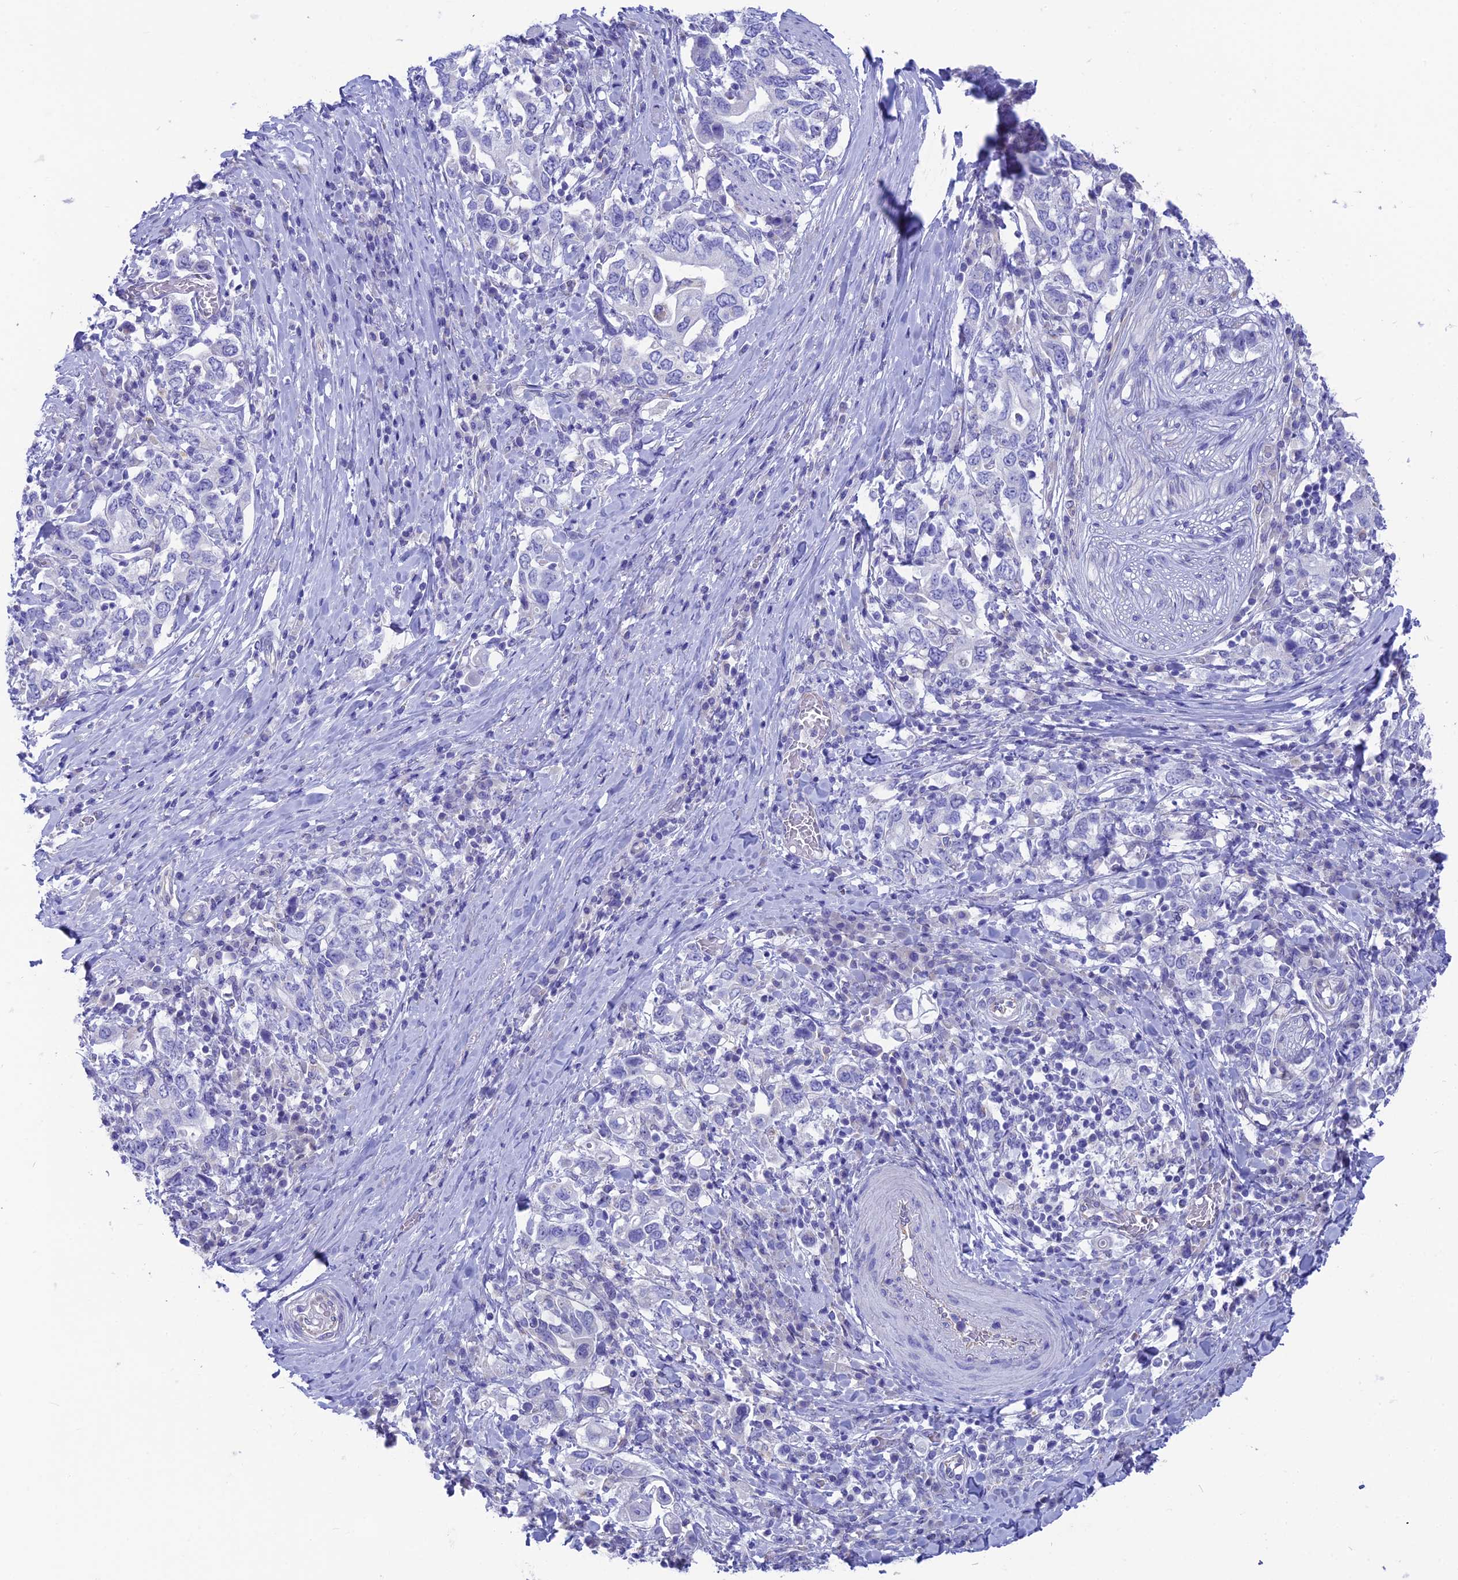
{"staining": {"intensity": "negative", "quantity": "none", "location": "none"}, "tissue": "stomach cancer", "cell_type": "Tumor cells", "image_type": "cancer", "snomed": [{"axis": "morphology", "description": "Adenocarcinoma, NOS"}, {"axis": "topography", "description": "Stomach, upper"}, {"axis": "topography", "description": "Stomach"}], "caption": "An immunohistochemistry histopathology image of stomach adenocarcinoma is shown. There is no staining in tumor cells of stomach adenocarcinoma.", "gene": "GNGT2", "patient": {"sex": "male", "age": 62}}